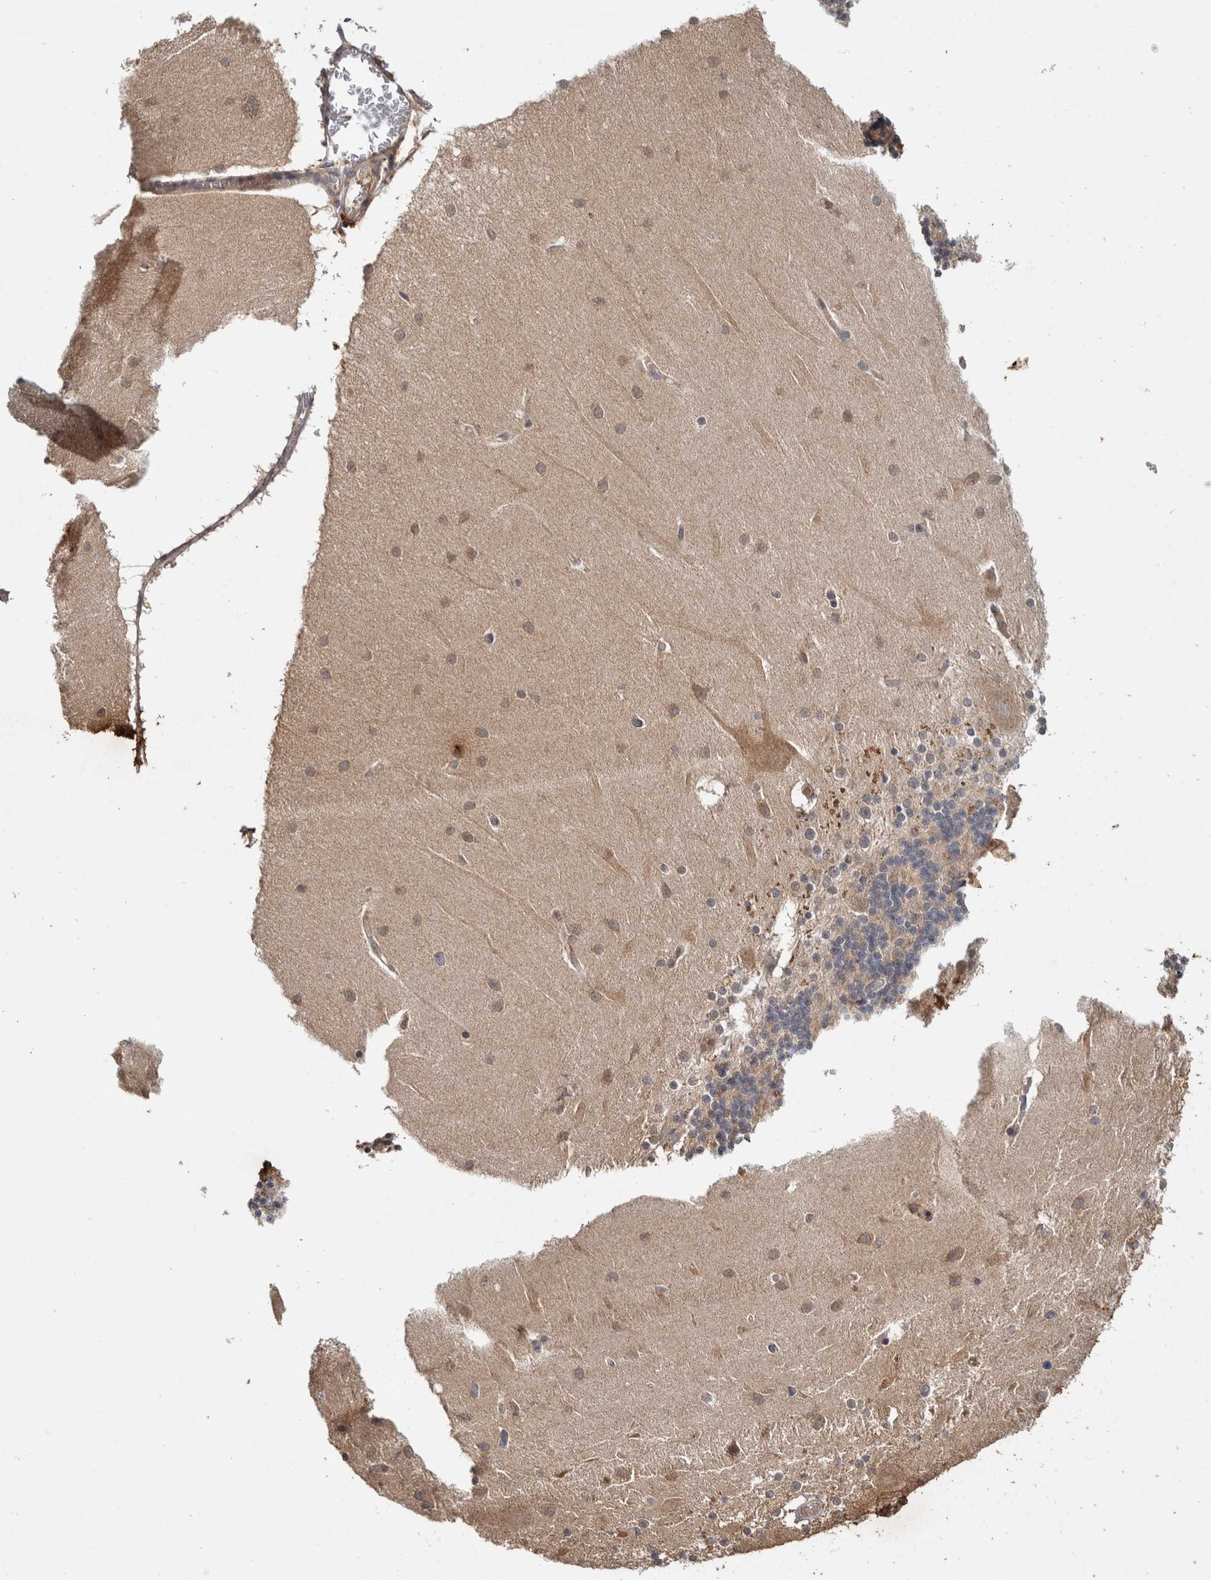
{"staining": {"intensity": "weak", "quantity": ">75%", "location": "cytoplasmic/membranous"}, "tissue": "cerebellum", "cell_type": "Cells in granular layer", "image_type": "normal", "snomed": [{"axis": "morphology", "description": "Normal tissue, NOS"}, {"axis": "topography", "description": "Cerebellum"}], "caption": "Immunohistochemical staining of benign human cerebellum exhibits weak cytoplasmic/membranous protein expression in approximately >75% of cells in granular layer. The protein of interest is shown in brown color, while the nuclei are stained blue.", "gene": "HMOX2", "patient": {"sex": "female", "age": 54}}